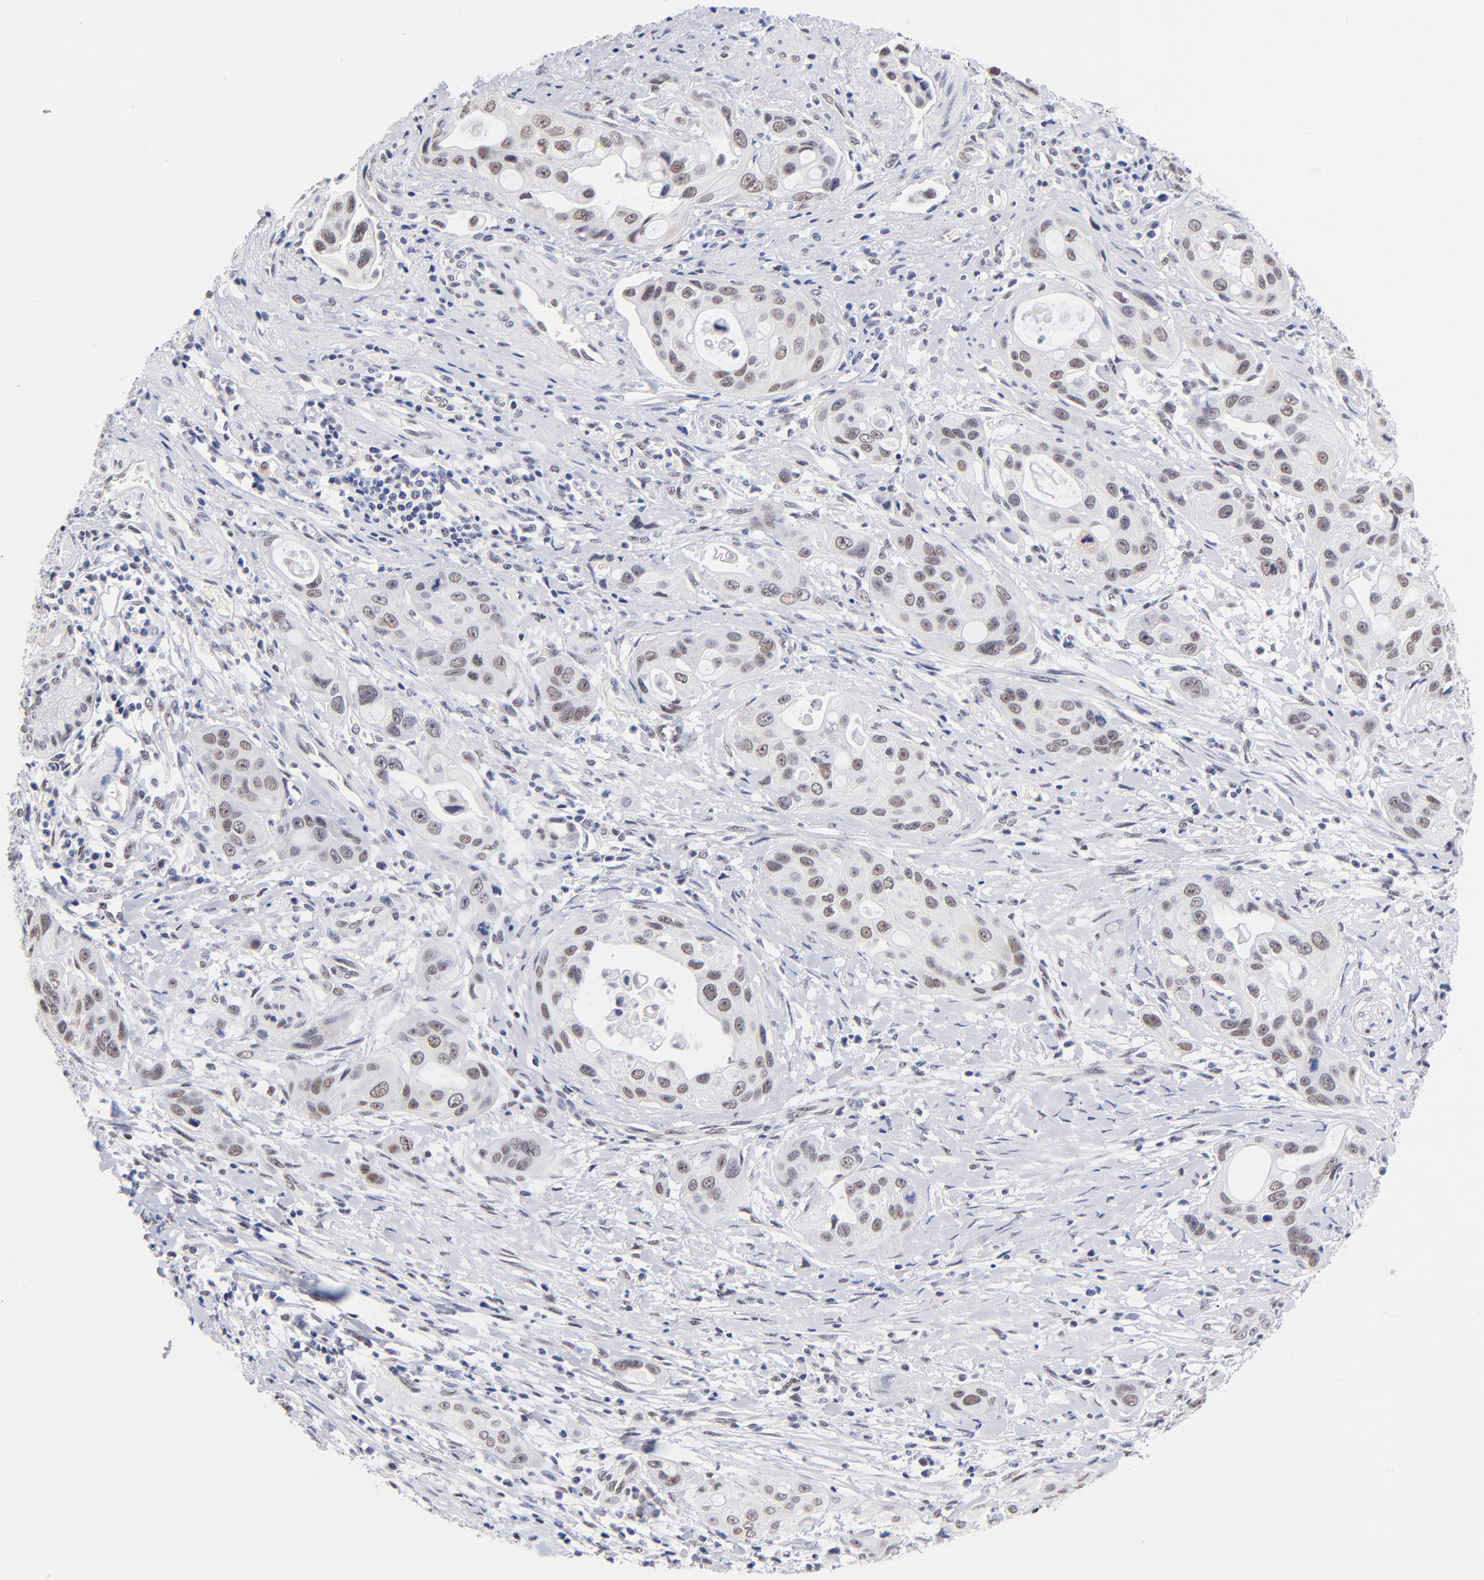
{"staining": {"intensity": "weak", "quantity": ">75%", "location": "nuclear"}, "tissue": "pancreatic cancer", "cell_type": "Tumor cells", "image_type": "cancer", "snomed": [{"axis": "morphology", "description": "Adenocarcinoma, NOS"}, {"axis": "topography", "description": "Pancreas"}], "caption": "A low amount of weak nuclear positivity is seen in approximately >75% of tumor cells in pancreatic adenocarcinoma tissue.", "gene": "ZNF74", "patient": {"sex": "female", "age": 60}}